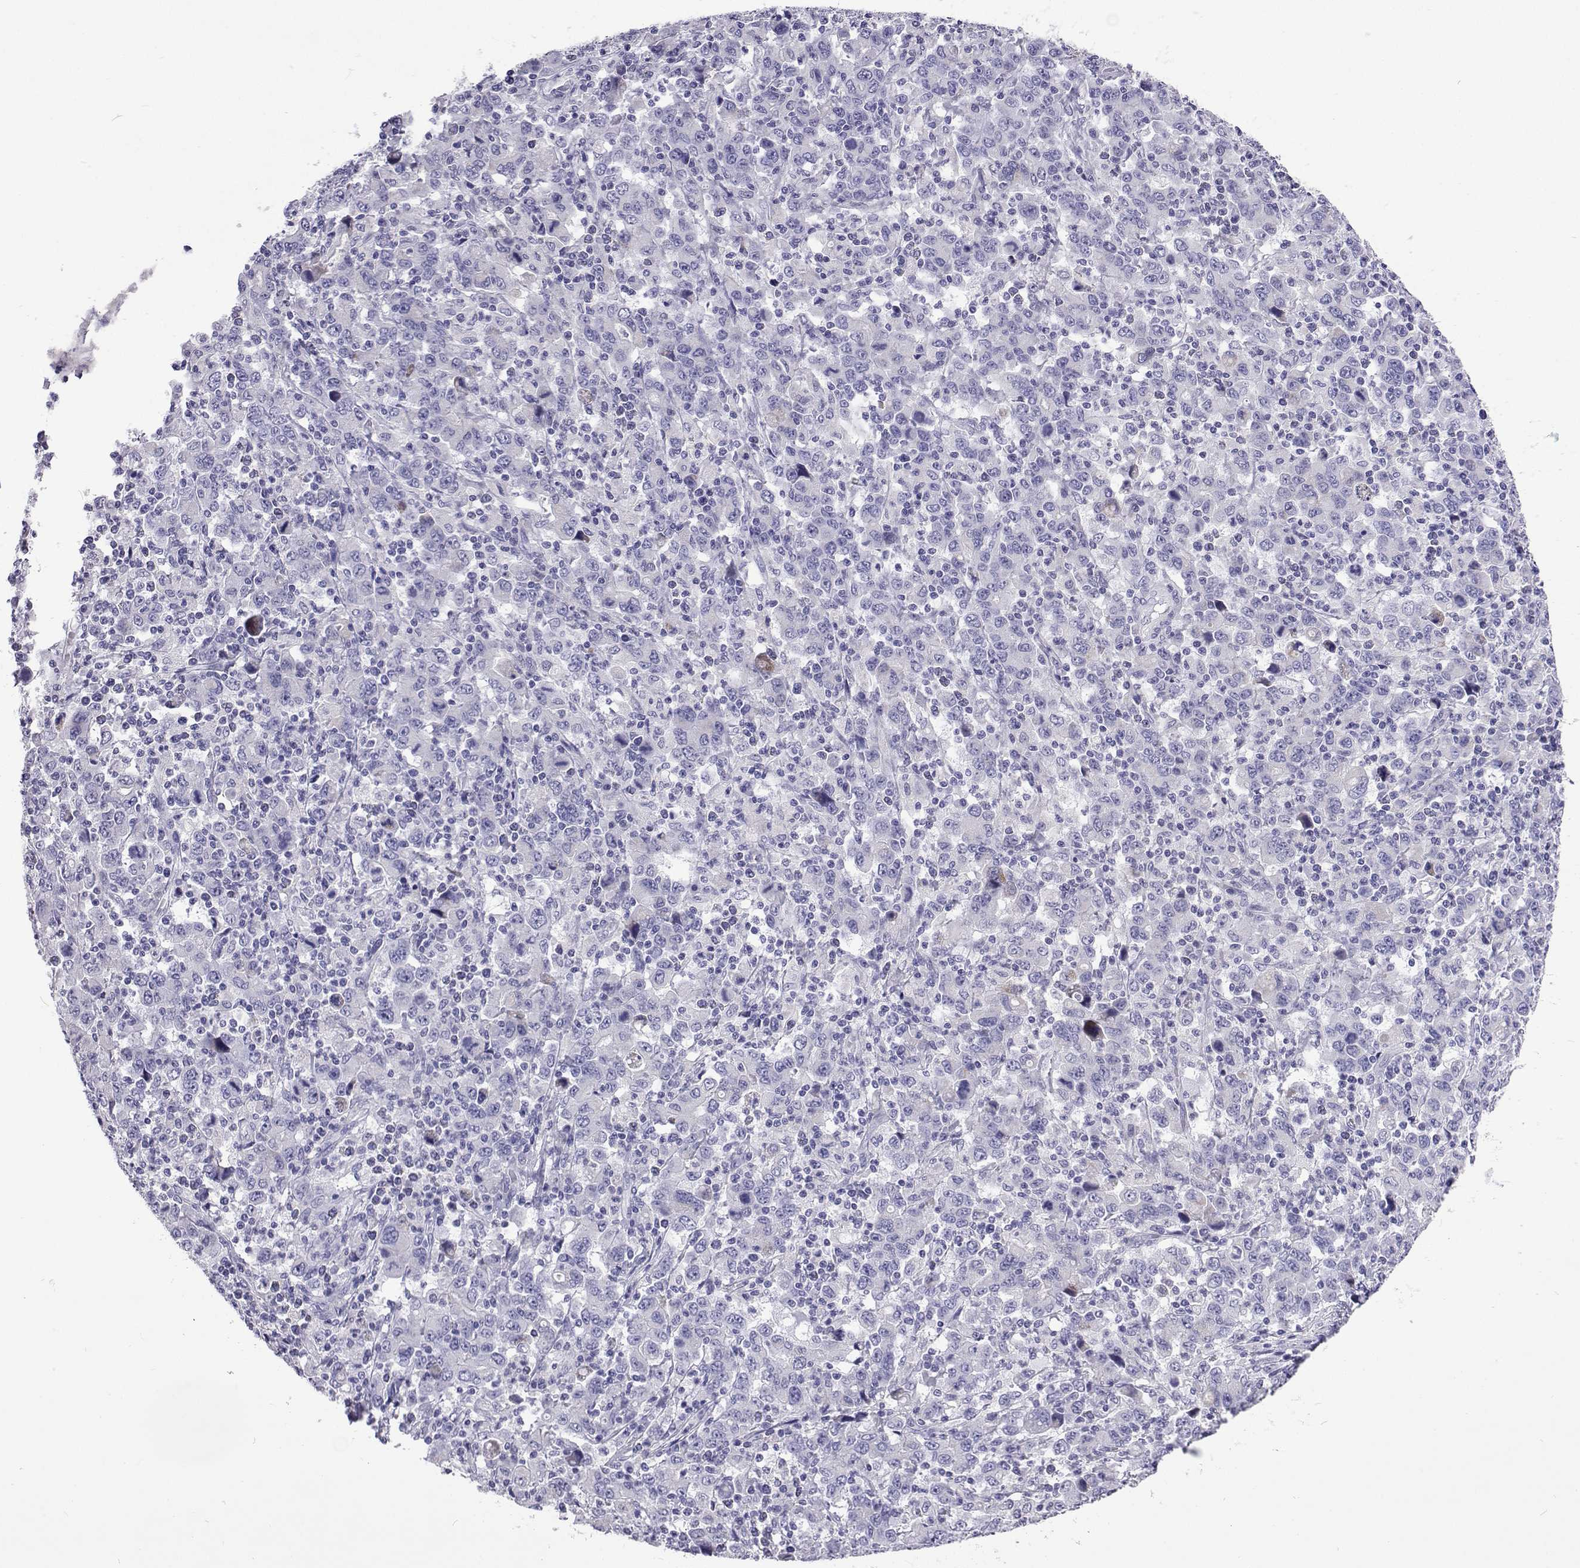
{"staining": {"intensity": "negative", "quantity": "none", "location": "none"}, "tissue": "stomach cancer", "cell_type": "Tumor cells", "image_type": "cancer", "snomed": [{"axis": "morphology", "description": "Adenocarcinoma, NOS"}, {"axis": "topography", "description": "Stomach, upper"}], "caption": "Tumor cells are negative for protein expression in human stomach adenocarcinoma.", "gene": "UMODL1", "patient": {"sex": "male", "age": 69}}